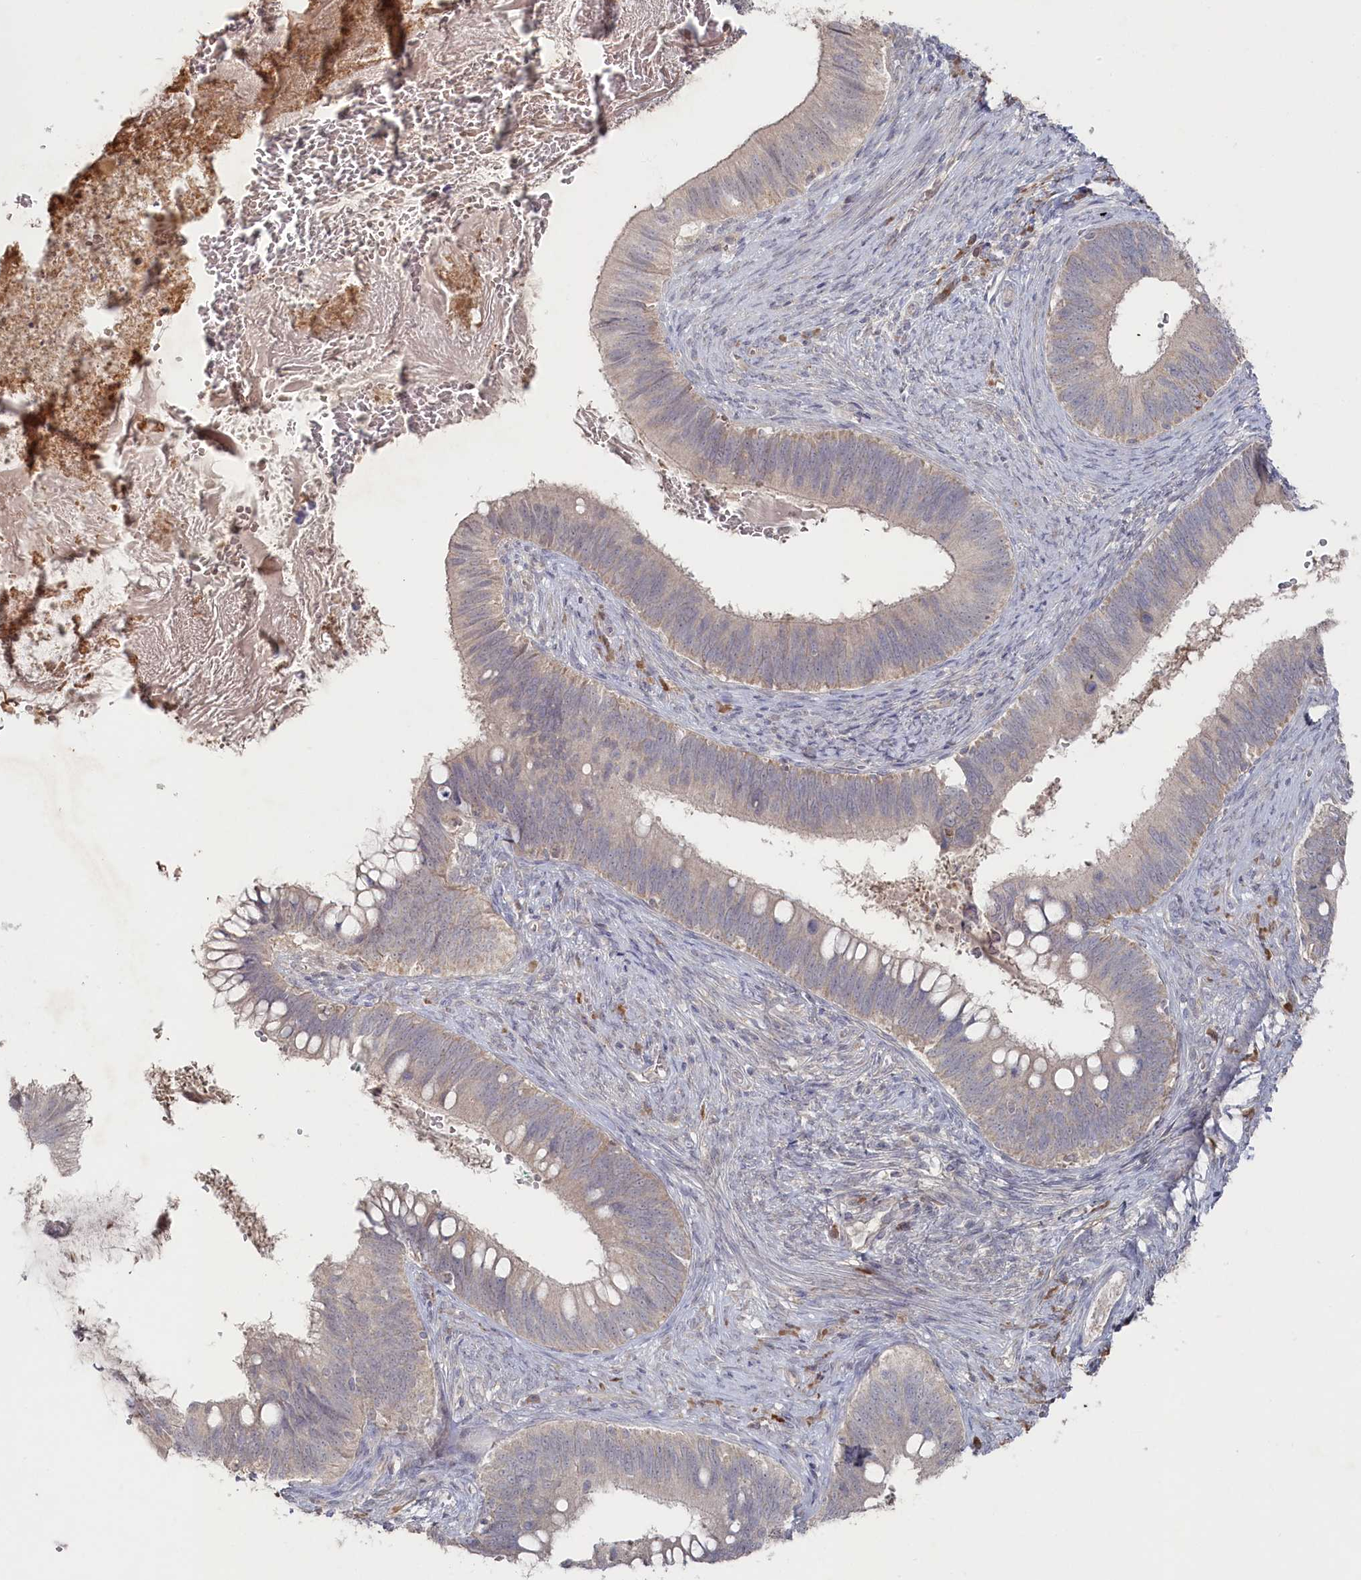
{"staining": {"intensity": "negative", "quantity": "none", "location": "none"}, "tissue": "cervical cancer", "cell_type": "Tumor cells", "image_type": "cancer", "snomed": [{"axis": "morphology", "description": "Adenocarcinoma, NOS"}, {"axis": "topography", "description": "Cervix"}], "caption": "Tumor cells show no significant positivity in cervical adenocarcinoma.", "gene": "TGFBRAP1", "patient": {"sex": "female", "age": 42}}